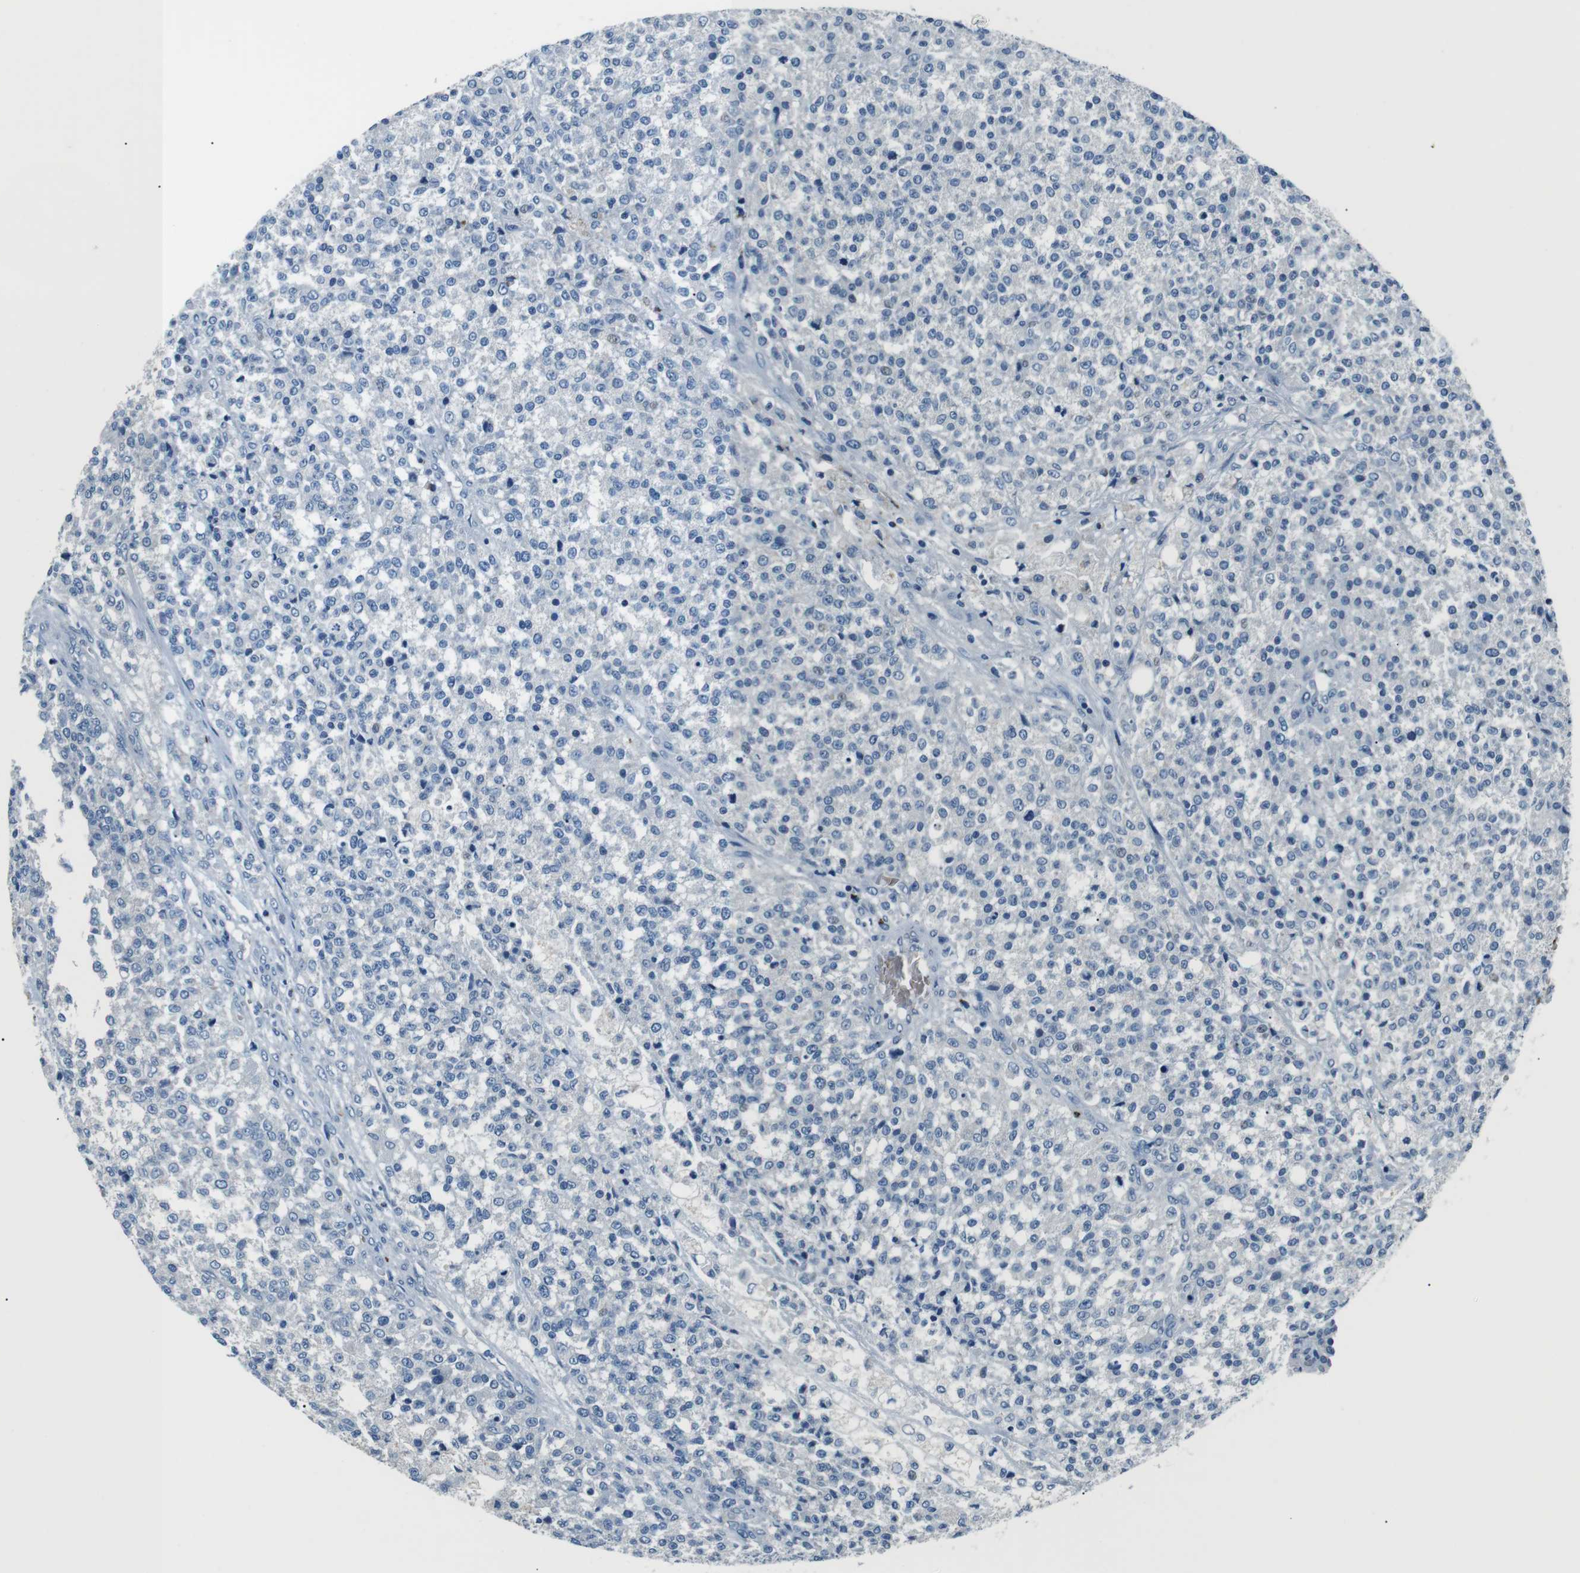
{"staining": {"intensity": "negative", "quantity": "none", "location": "none"}, "tissue": "testis cancer", "cell_type": "Tumor cells", "image_type": "cancer", "snomed": [{"axis": "morphology", "description": "Seminoma, NOS"}, {"axis": "topography", "description": "Testis"}], "caption": "The micrograph demonstrates no significant expression in tumor cells of seminoma (testis).", "gene": "ST6GAL1", "patient": {"sex": "male", "age": 59}}